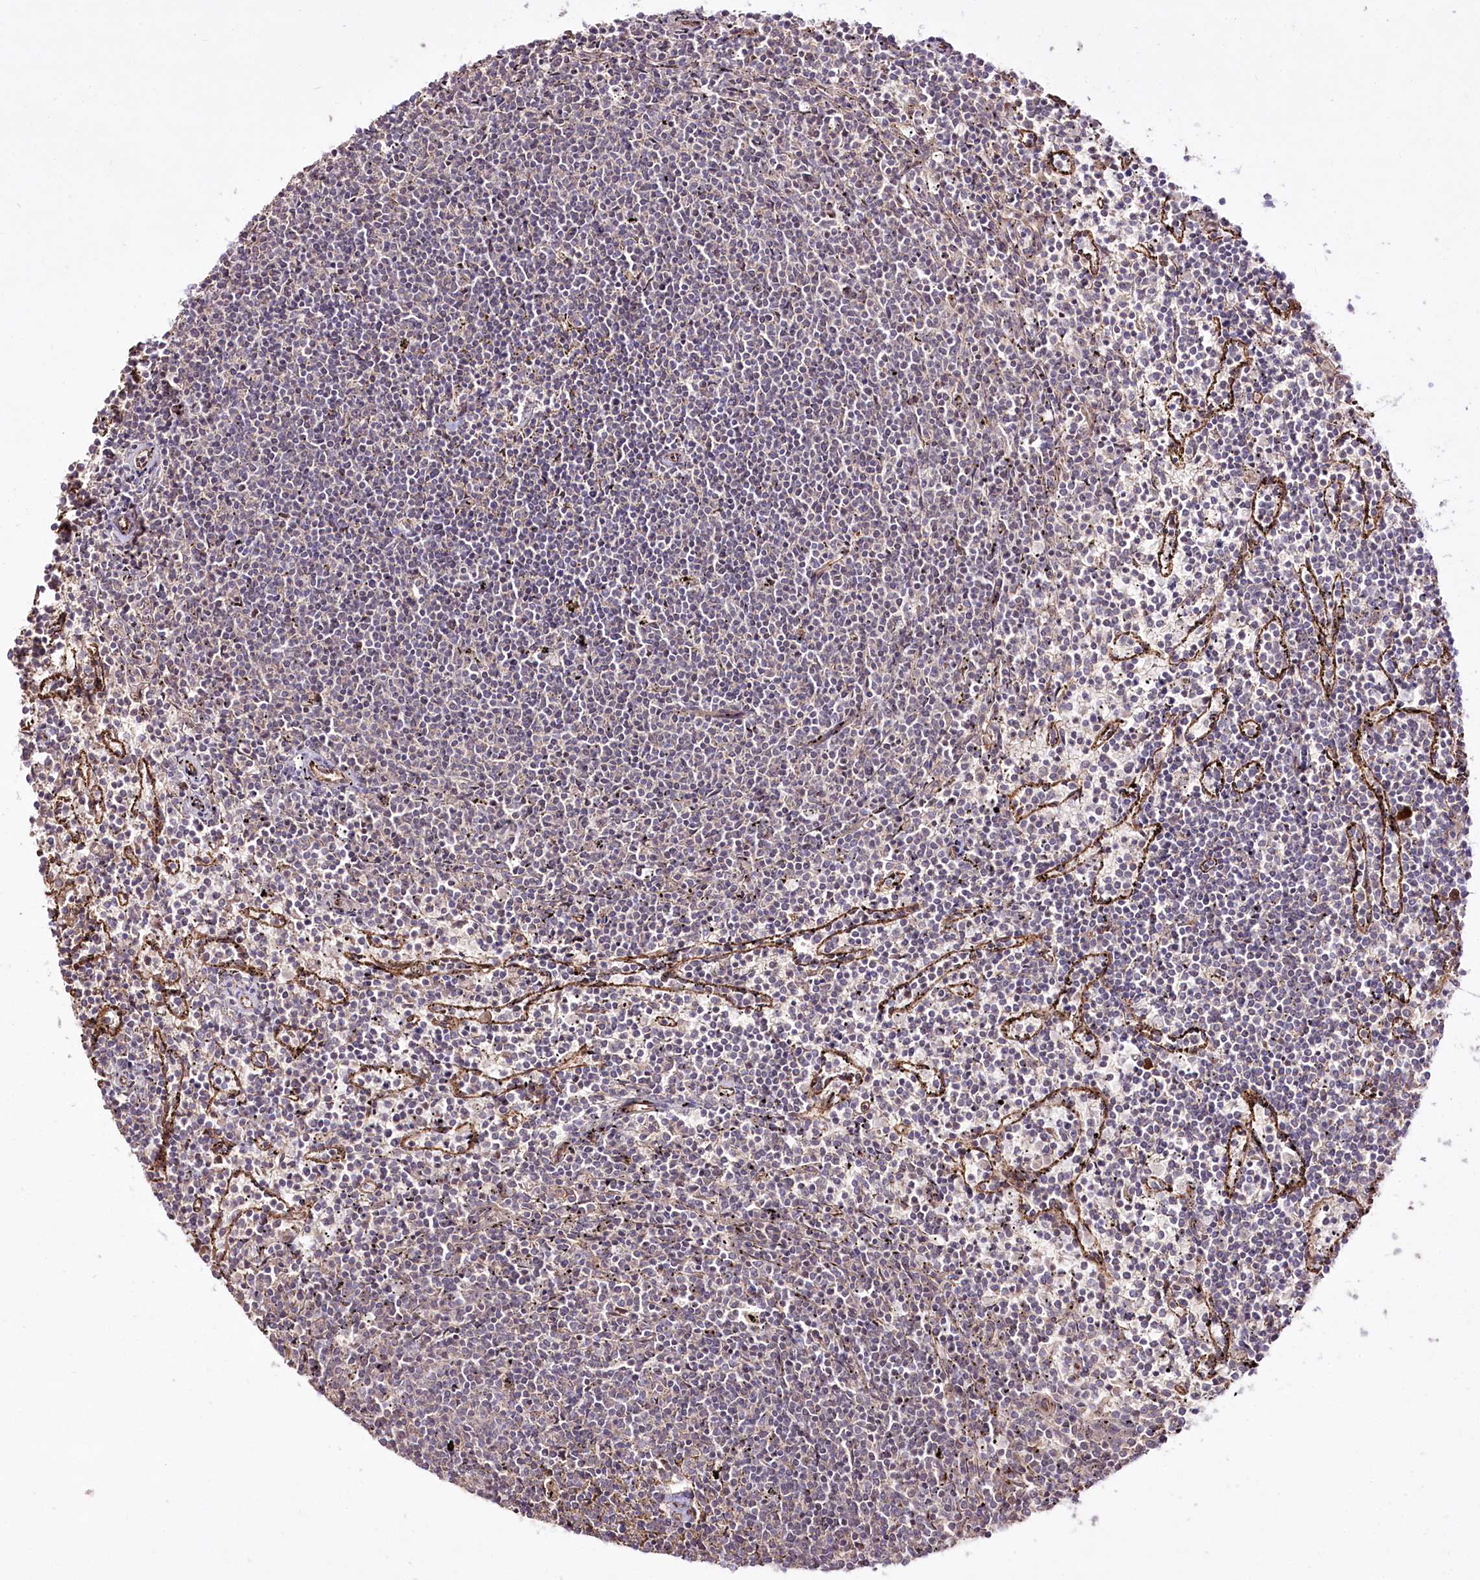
{"staining": {"intensity": "negative", "quantity": "none", "location": "none"}, "tissue": "lymphoma", "cell_type": "Tumor cells", "image_type": "cancer", "snomed": [{"axis": "morphology", "description": "Malignant lymphoma, non-Hodgkin's type, Low grade"}, {"axis": "topography", "description": "Spleen"}], "caption": "Immunohistochemical staining of human lymphoma displays no significant staining in tumor cells. Nuclei are stained in blue.", "gene": "REXO2", "patient": {"sex": "female", "age": 50}}